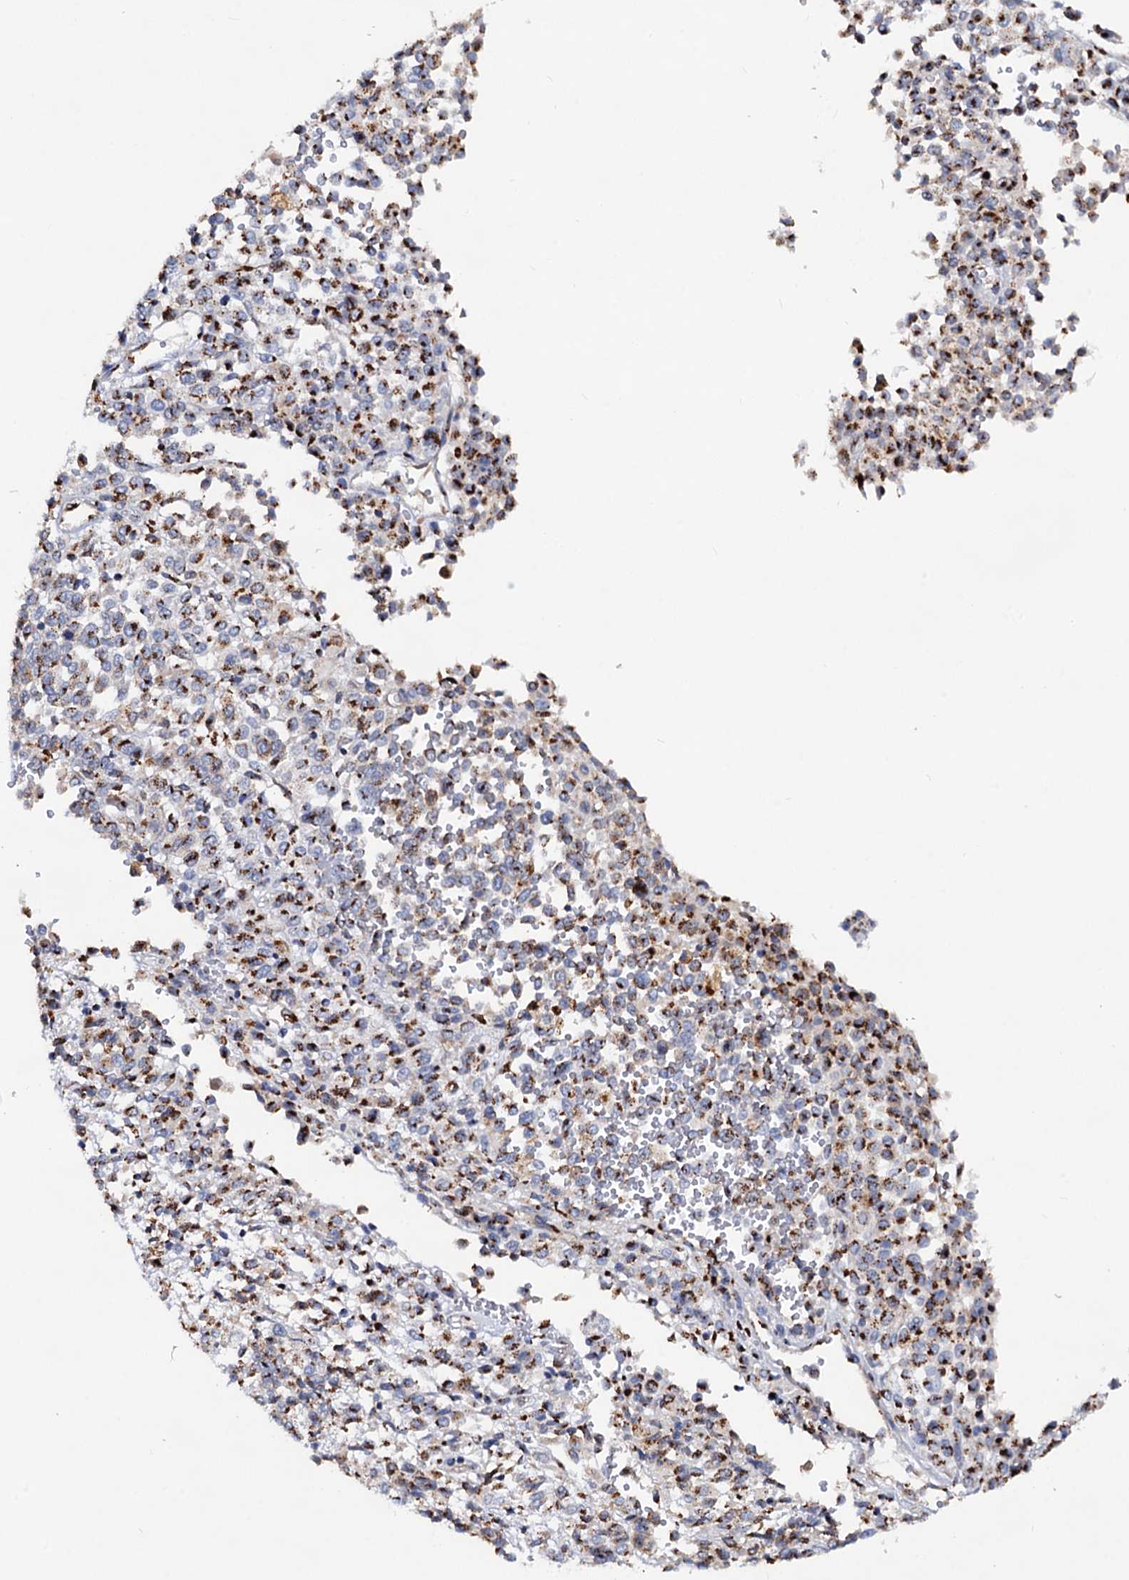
{"staining": {"intensity": "strong", "quantity": ">75%", "location": "cytoplasmic/membranous"}, "tissue": "melanoma", "cell_type": "Tumor cells", "image_type": "cancer", "snomed": [{"axis": "morphology", "description": "Malignant melanoma, Metastatic site"}, {"axis": "topography", "description": "Pancreas"}], "caption": "Melanoma stained for a protein (brown) displays strong cytoplasmic/membranous positive staining in about >75% of tumor cells.", "gene": "TM9SF3", "patient": {"sex": "female", "age": 30}}